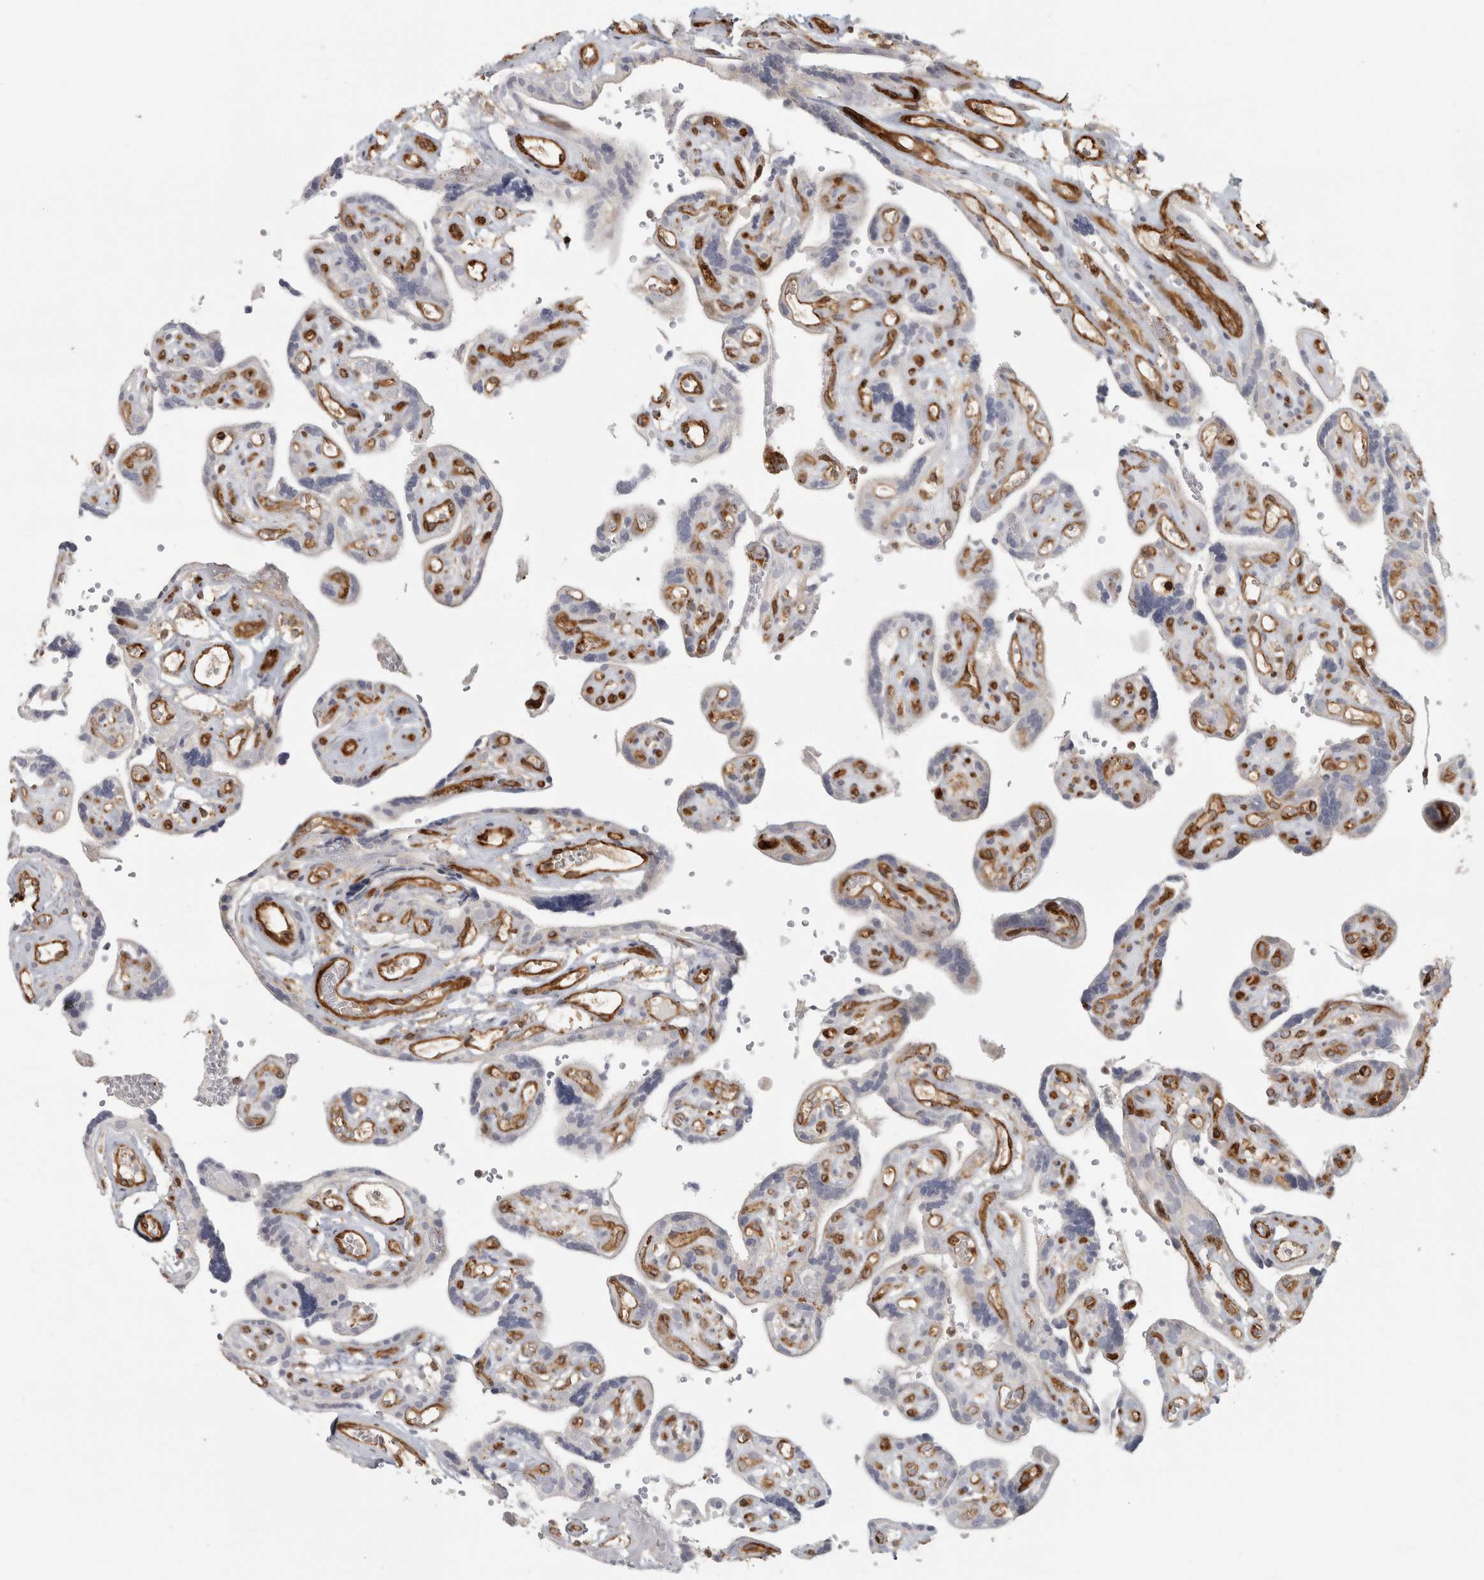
{"staining": {"intensity": "moderate", "quantity": ">75%", "location": "cytoplasmic/membranous"}, "tissue": "placenta", "cell_type": "Decidual cells", "image_type": "normal", "snomed": [{"axis": "morphology", "description": "Normal tissue, NOS"}, {"axis": "topography", "description": "Placenta"}], "caption": "This micrograph displays unremarkable placenta stained with immunohistochemistry to label a protein in brown. The cytoplasmic/membranous of decidual cells show moderate positivity for the protein. Nuclei are counter-stained blue.", "gene": "HLA", "patient": {"sex": "female", "age": 30}}